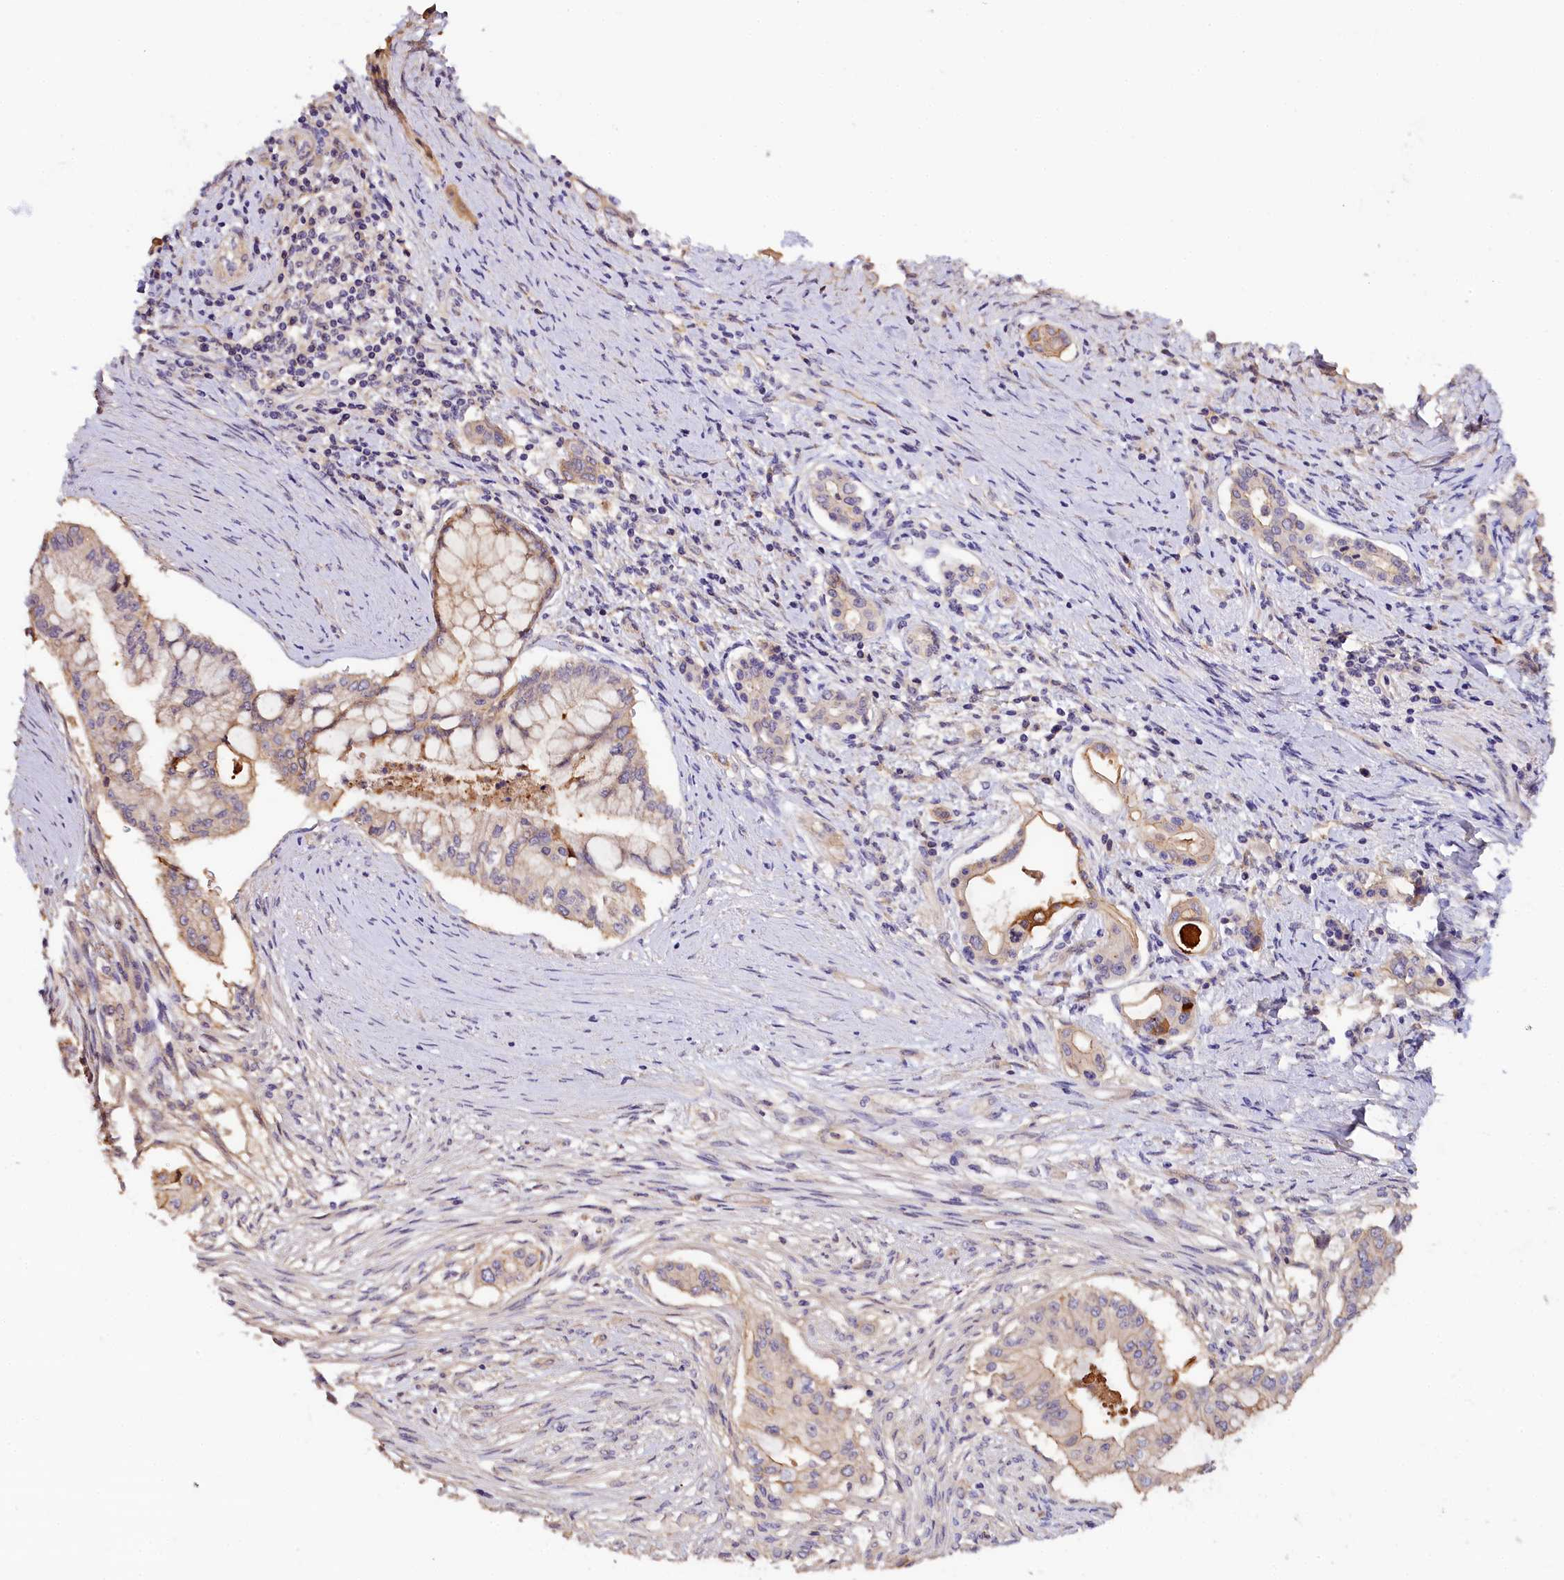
{"staining": {"intensity": "weak", "quantity": "<25%", "location": "cytoplasmic/membranous"}, "tissue": "pancreatic cancer", "cell_type": "Tumor cells", "image_type": "cancer", "snomed": [{"axis": "morphology", "description": "Adenocarcinoma, NOS"}, {"axis": "topography", "description": "Pancreas"}], "caption": "Immunohistochemistry of human adenocarcinoma (pancreatic) displays no positivity in tumor cells. (DAB (3,3'-diaminobenzidine) immunohistochemistry visualized using brightfield microscopy, high magnification).", "gene": "KATNB1", "patient": {"sex": "male", "age": 46}}